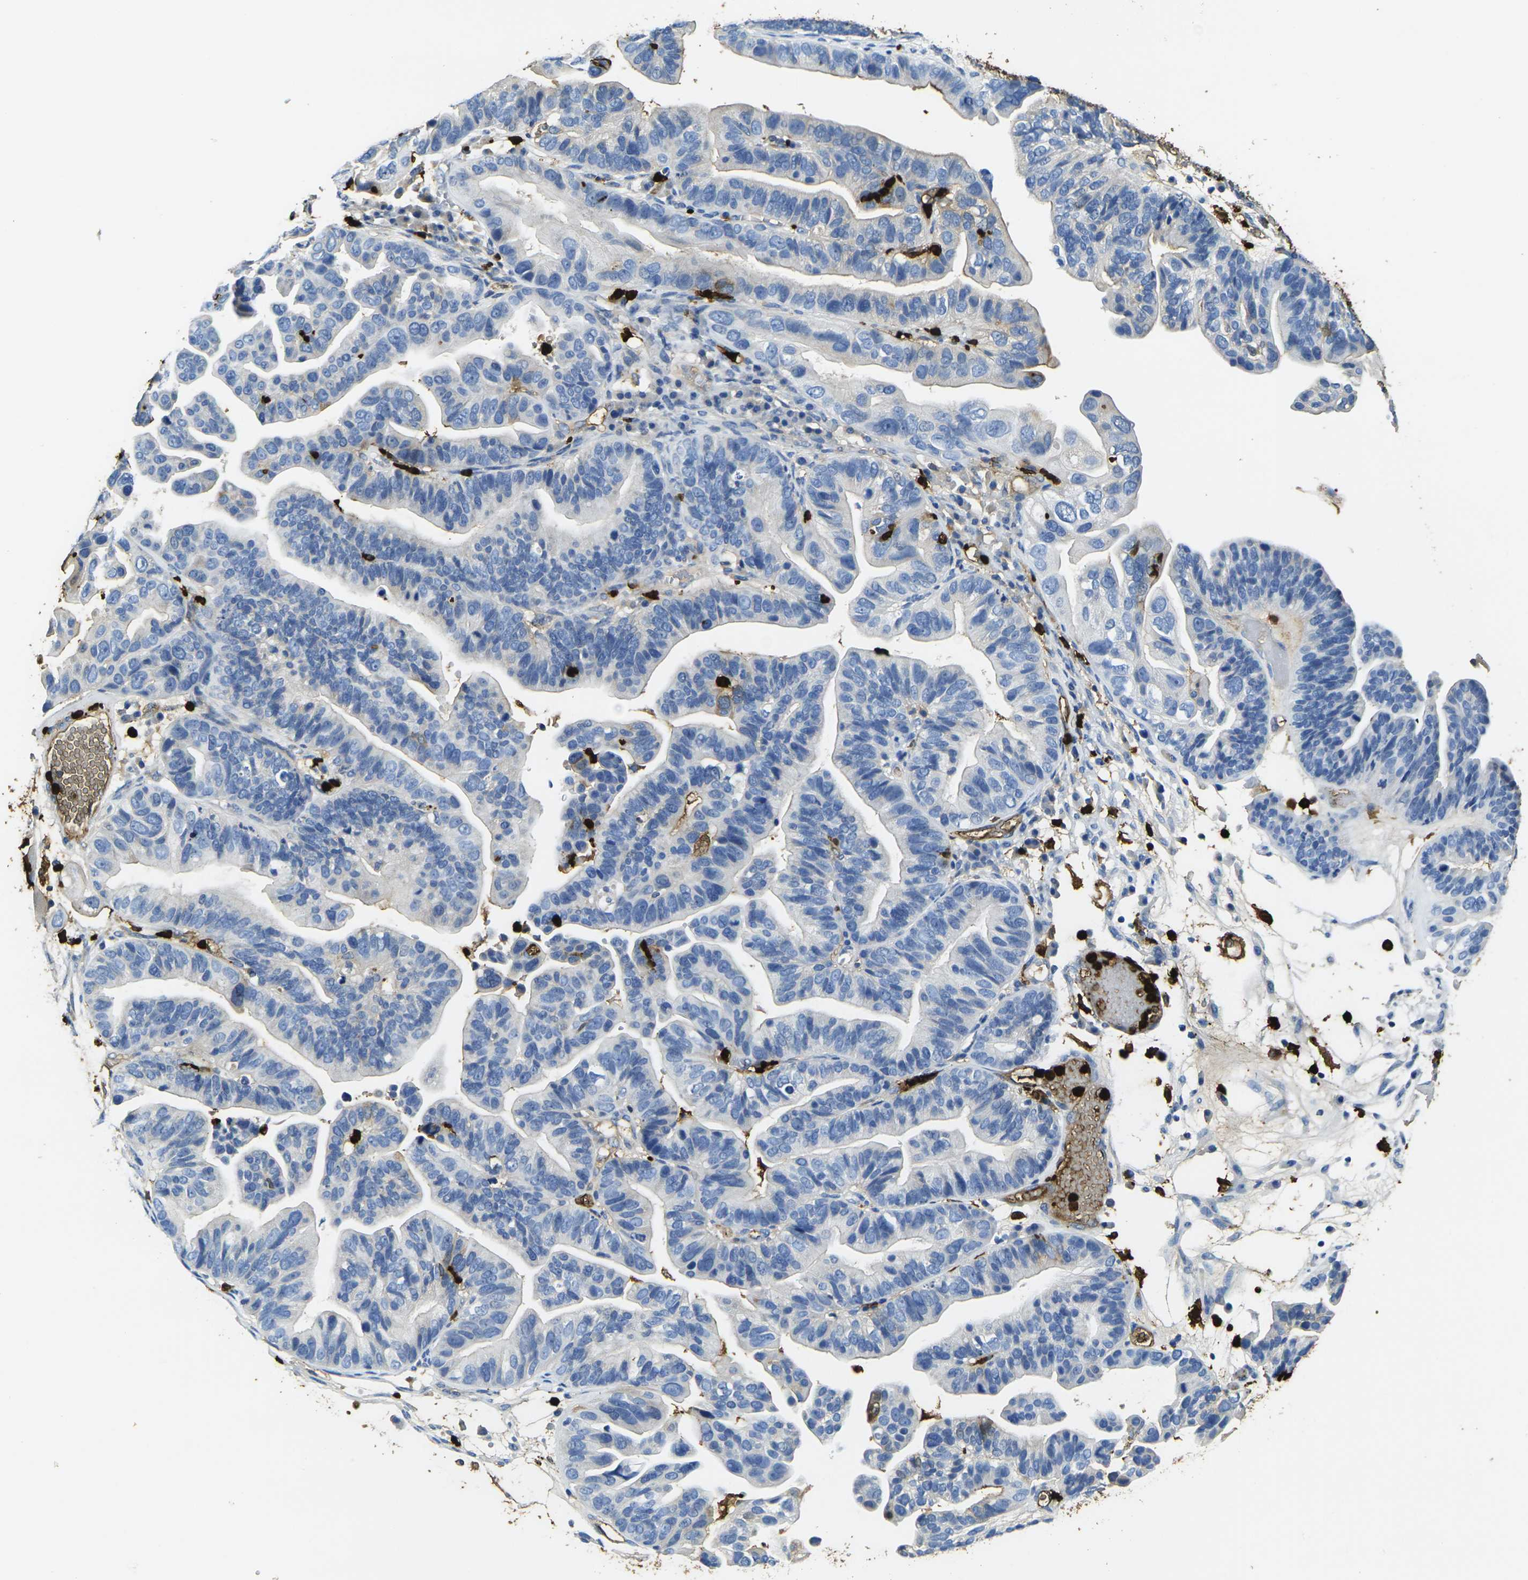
{"staining": {"intensity": "moderate", "quantity": "<25%", "location": "cytoplasmic/membranous"}, "tissue": "ovarian cancer", "cell_type": "Tumor cells", "image_type": "cancer", "snomed": [{"axis": "morphology", "description": "Cystadenocarcinoma, serous, NOS"}, {"axis": "topography", "description": "Ovary"}], "caption": "Immunohistochemistry (IHC) image of neoplastic tissue: ovarian cancer stained using immunohistochemistry displays low levels of moderate protein expression localized specifically in the cytoplasmic/membranous of tumor cells, appearing as a cytoplasmic/membranous brown color.", "gene": "S100A9", "patient": {"sex": "female", "age": 56}}